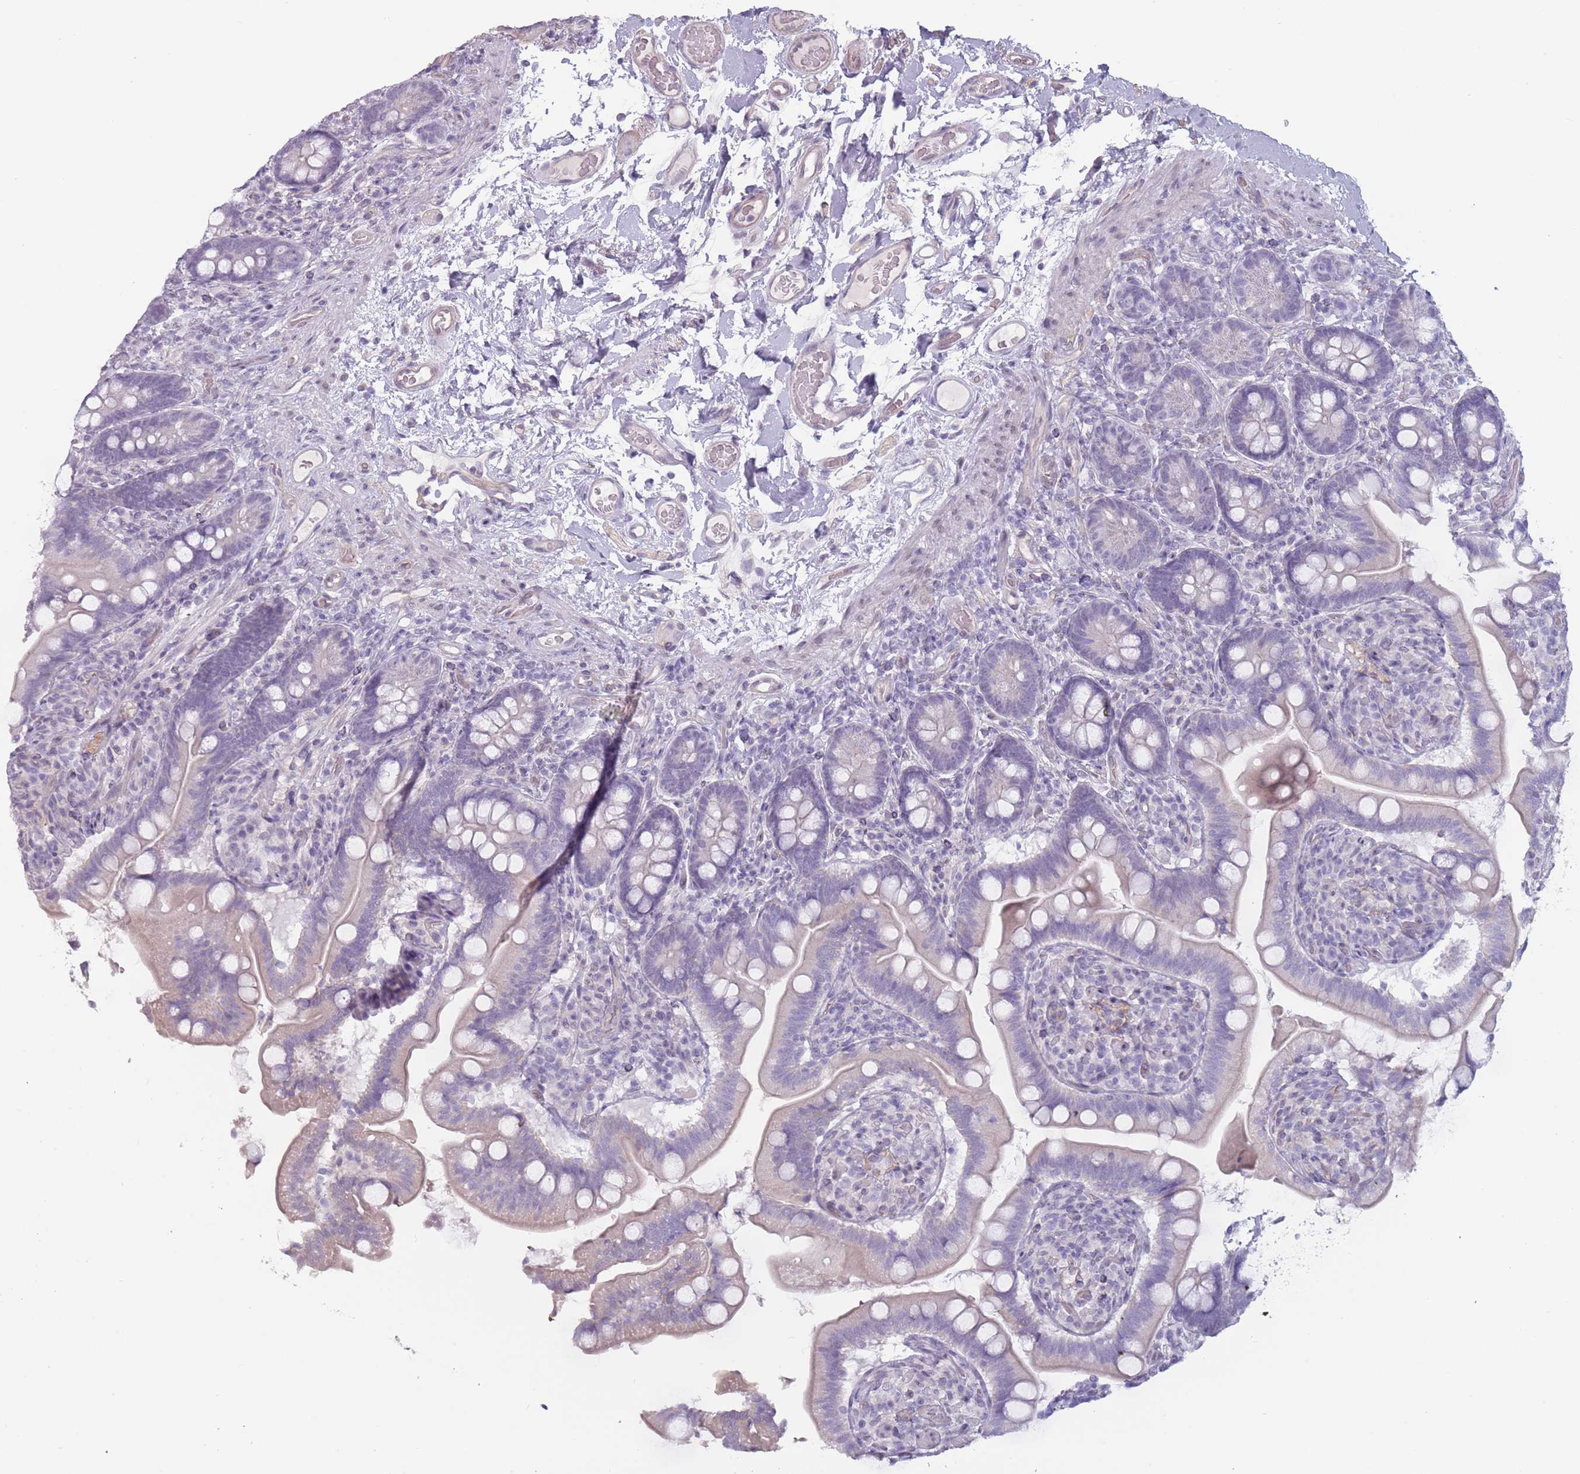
{"staining": {"intensity": "negative", "quantity": "none", "location": "none"}, "tissue": "small intestine", "cell_type": "Glandular cells", "image_type": "normal", "snomed": [{"axis": "morphology", "description": "Normal tissue, NOS"}, {"axis": "topography", "description": "Small intestine"}], "caption": "Protein analysis of benign small intestine demonstrates no significant positivity in glandular cells. Brightfield microscopy of immunohistochemistry stained with DAB (brown) and hematoxylin (blue), captured at high magnification.", "gene": "RFX2", "patient": {"sex": "female", "age": 64}}